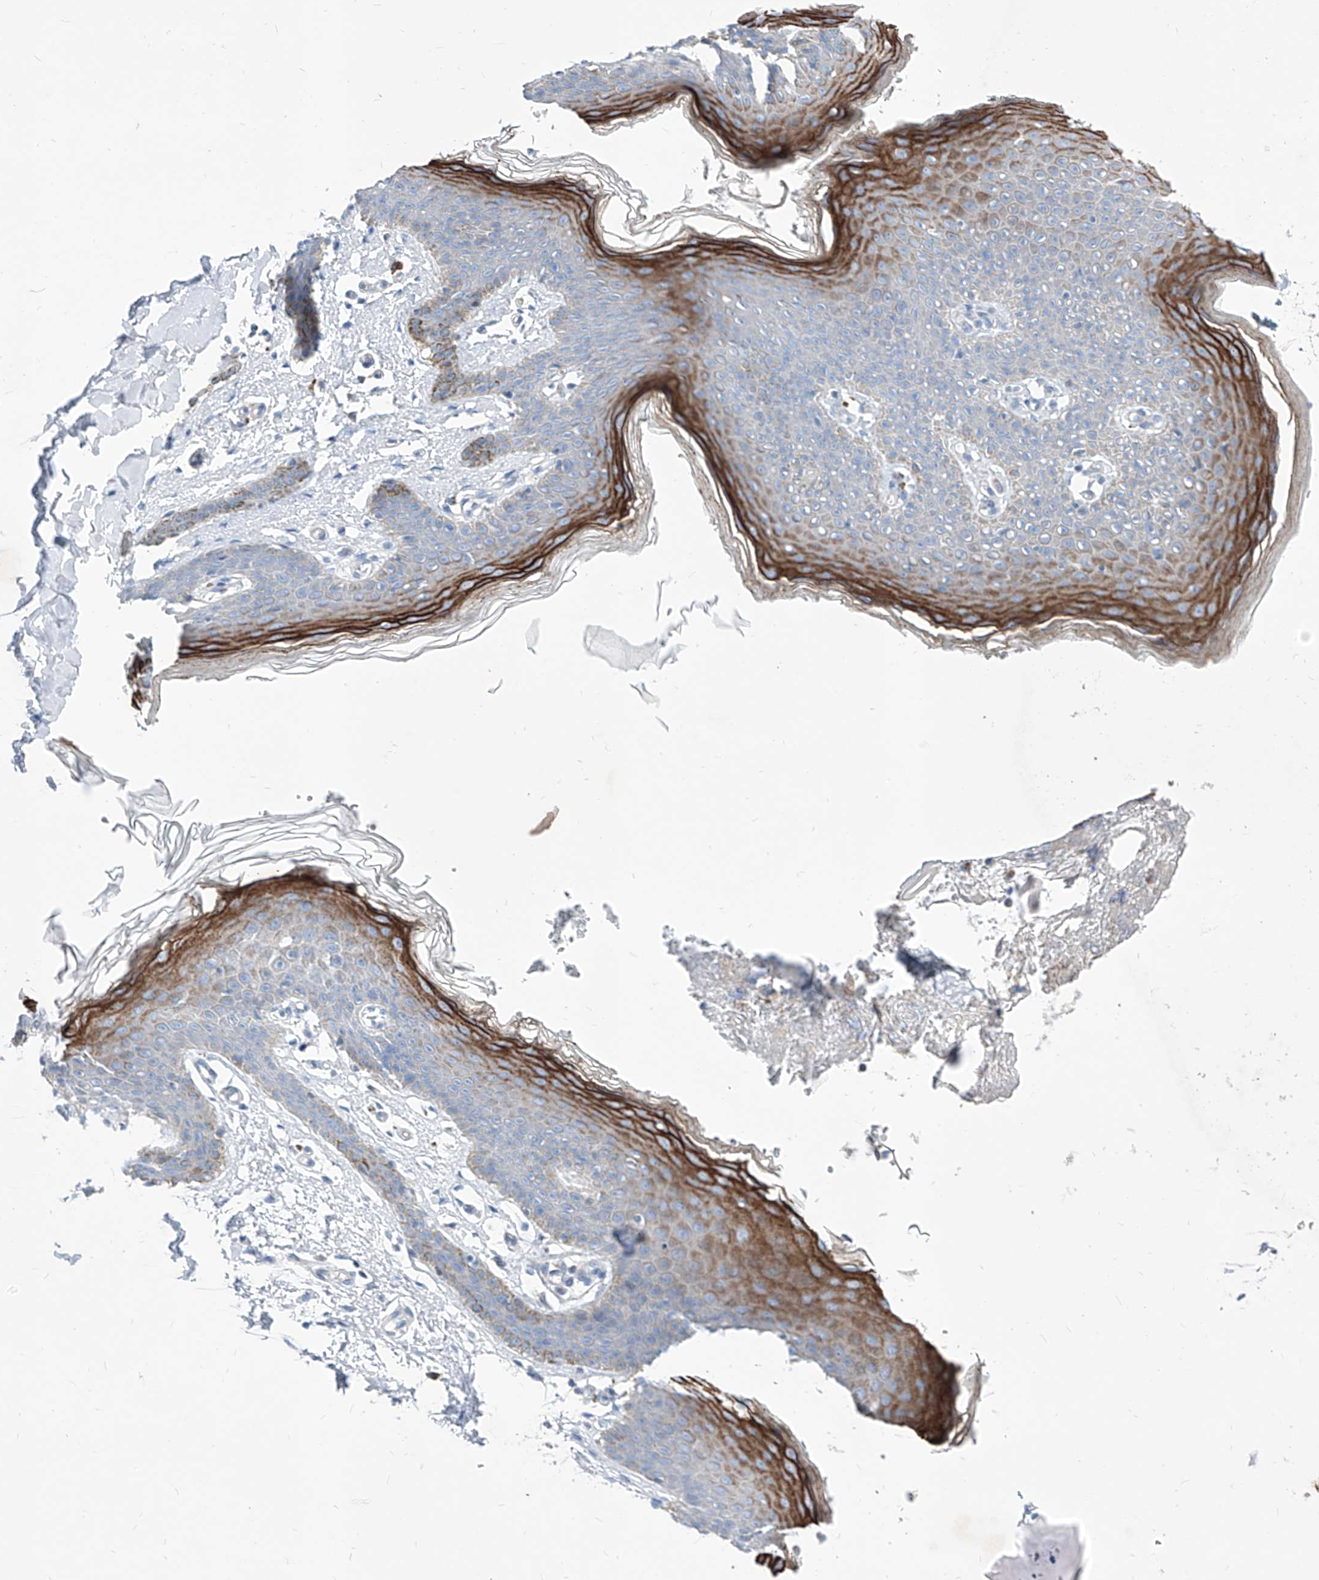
{"staining": {"intensity": "strong", "quantity": "<25%", "location": "cytoplasmic/membranous"}, "tissue": "skin", "cell_type": "Epidermal cells", "image_type": "normal", "snomed": [{"axis": "morphology", "description": "Normal tissue, NOS"}, {"axis": "topography", "description": "Vulva"}], "caption": "DAB (3,3'-diaminobenzidine) immunohistochemical staining of normal skin reveals strong cytoplasmic/membranous protein positivity in approximately <25% of epidermal cells.", "gene": "AGPS", "patient": {"sex": "female", "age": 66}}